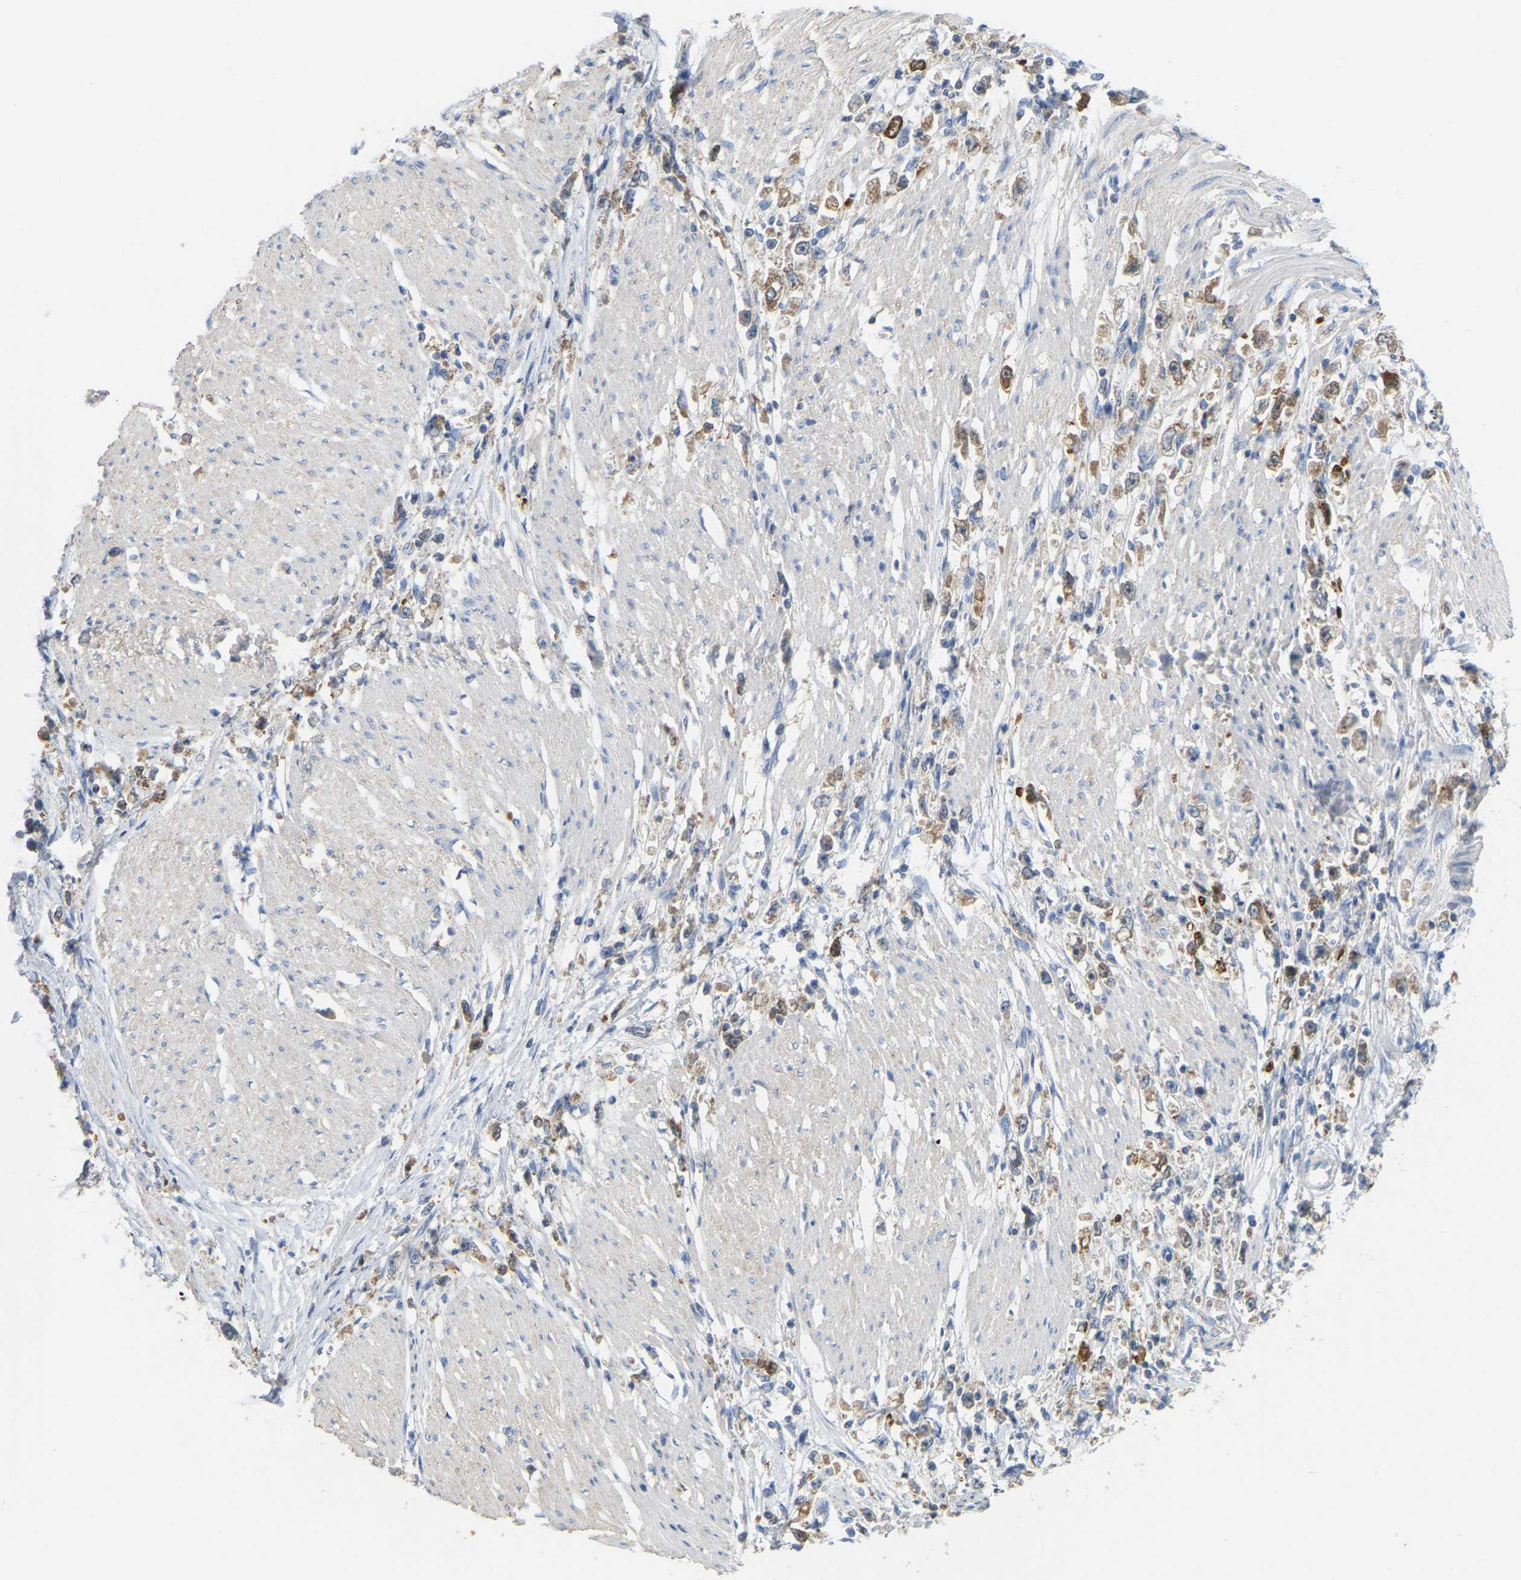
{"staining": {"intensity": "moderate", "quantity": "25%-75%", "location": "cytoplasmic/membranous"}, "tissue": "stomach cancer", "cell_type": "Tumor cells", "image_type": "cancer", "snomed": [{"axis": "morphology", "description": "Adenocarcinoma, NOS"}, {"axis": "topography", "description": "Stomach"}], "caption": "Protein expression analysis of stomach cancer exhibits moderate cytoplasmic/membranous expression in about 25%-75% of tumor cells.", "gene": "SERPINB5", "patient": {"sex": "female", "age": 59}}